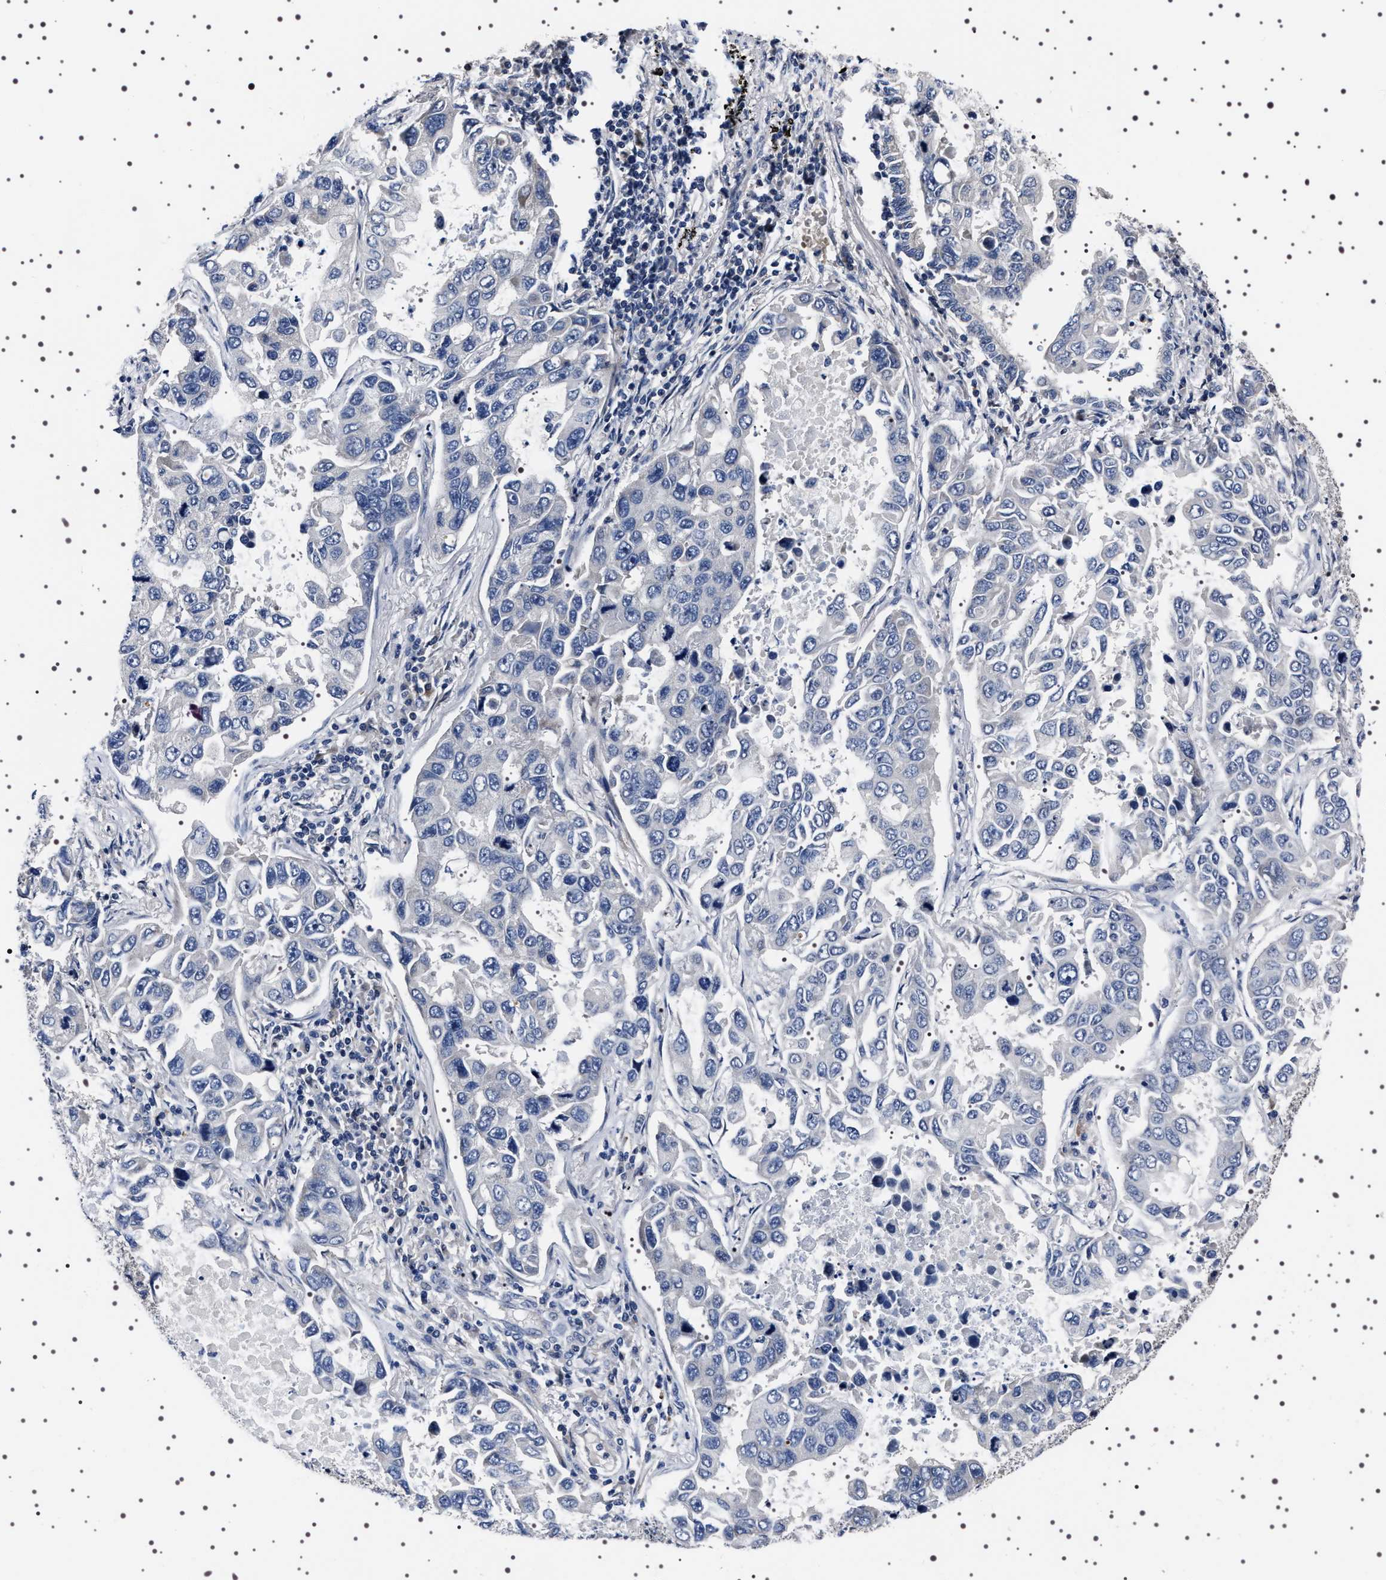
{"staining": {"intensity": "negative", "quantity": "none", "location": "none"}, "tissue": "lung cancer", "cell_type": "Tumor cells", "image_type": "cancer", "snomed": [{"axis": "morphology", "description": "Adenocarcinoma, NOS"}, {"axis": "topography", "description": "Lung"}], "caption": "This is an immunohistochemistry micrograph of human lung cancer. There is no staining in tumor cells.", "gene": "TARBP1", "patient": {"sex": "male", "age": 64}}